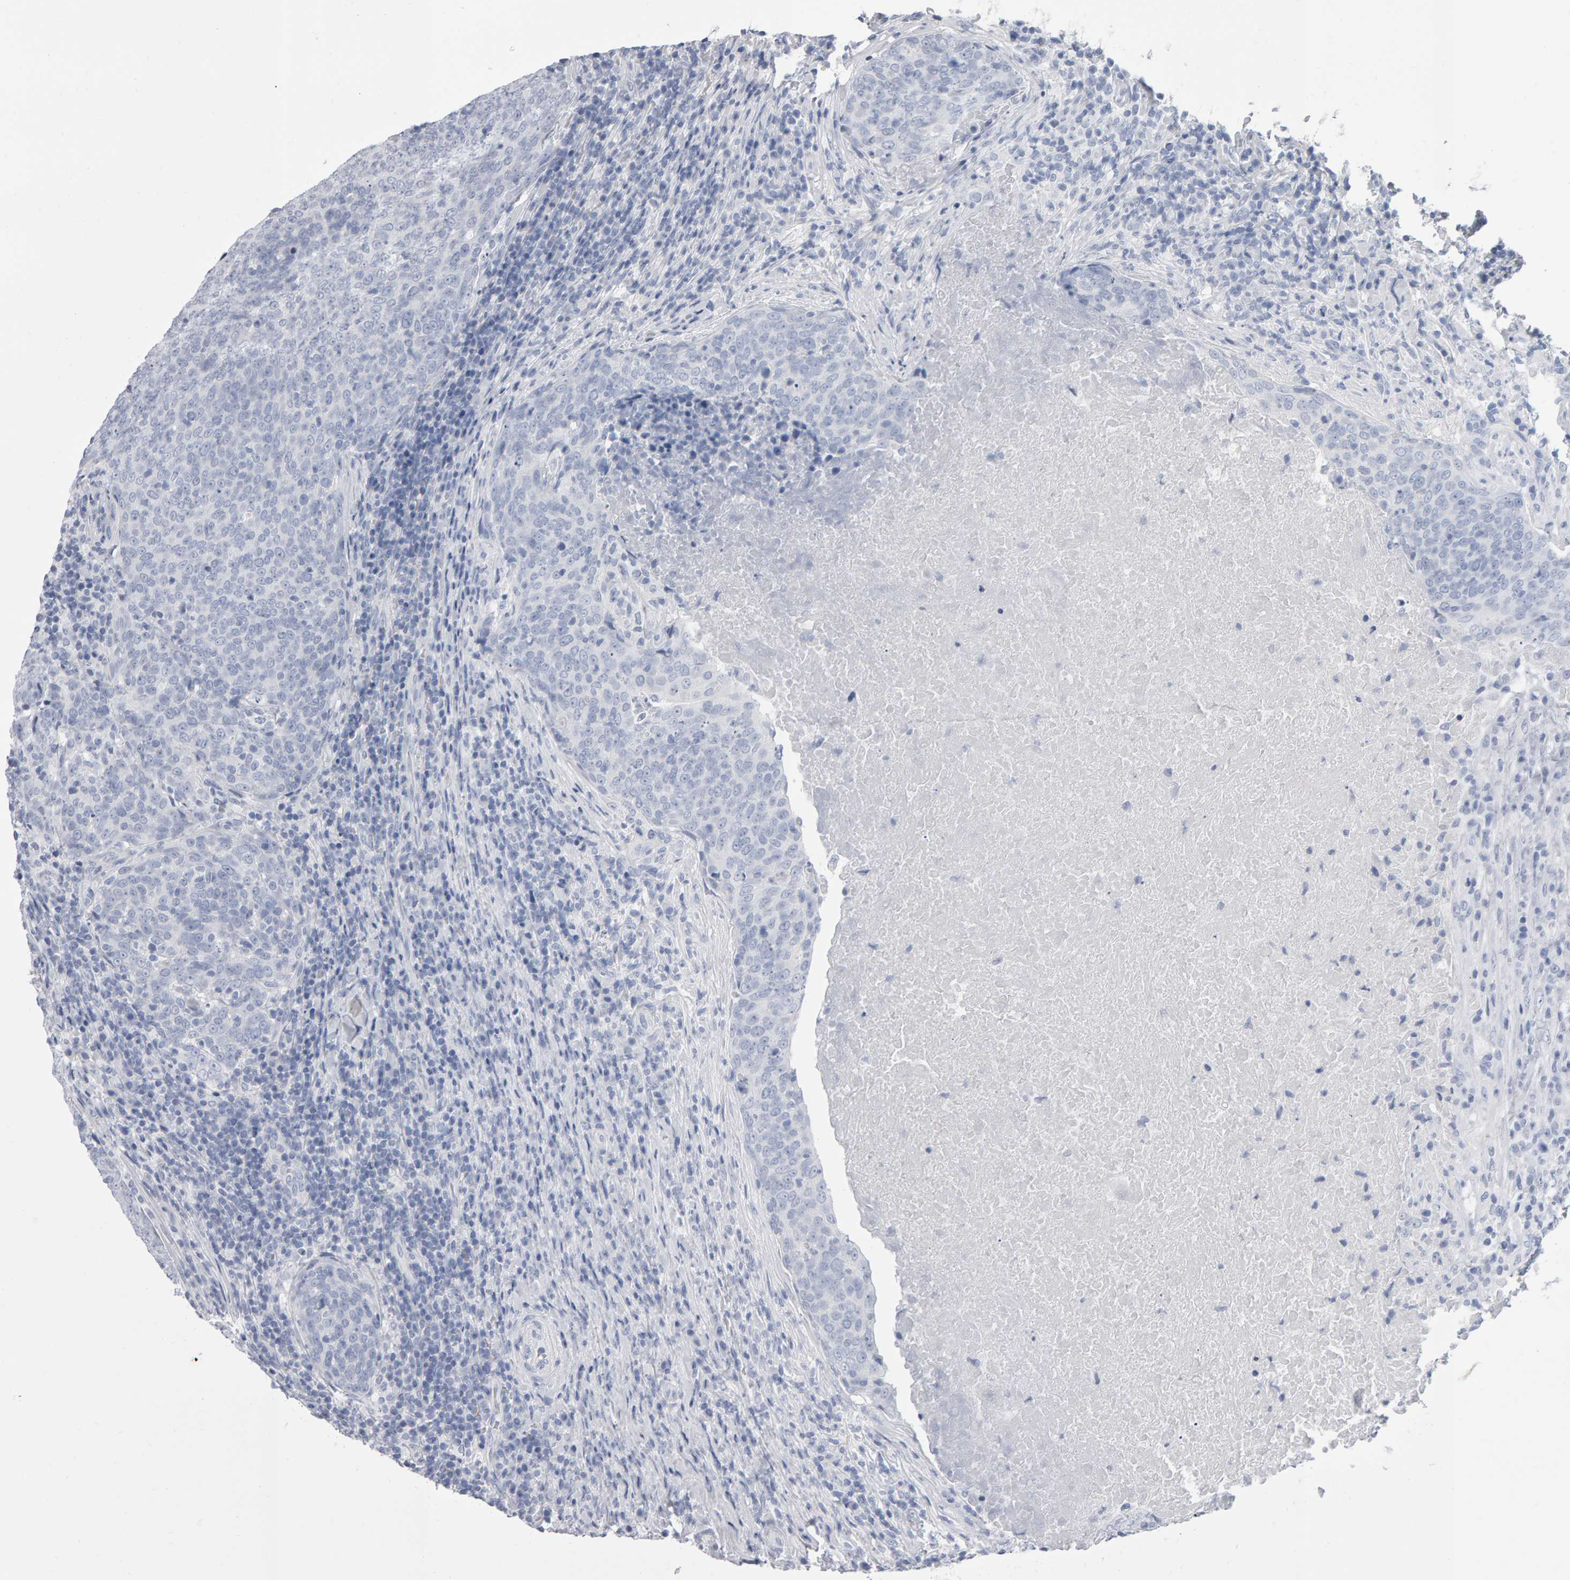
{"staining": {"intensity": "negative", "quantity": "none", "location": "none"}, "tissue": "head and neck cancer", "cell_type": "Tumor cells", "image_type": "cancer", "snomed": [{"axis": "morphology", "description": "Squamous cell carcinoma, NOS"}, {"axis": "morphology", "description": "Squamous cell carcinoma, metastatic, NOS"}, {"axis": "topography", "description": "Lymph node"}, {"axis": "topography", "description": "Head-Neck"}], "caption": "Protein analysis of squamous cell carcinoma (head and neck) demonstrates no significant positivity in tumor cells. The staining is performed using DAB brown chromogen with nuclei counter-stained in using hematoxylin.", "gene": "NCDN", "patient": {"sex": "male", "age": 62}}